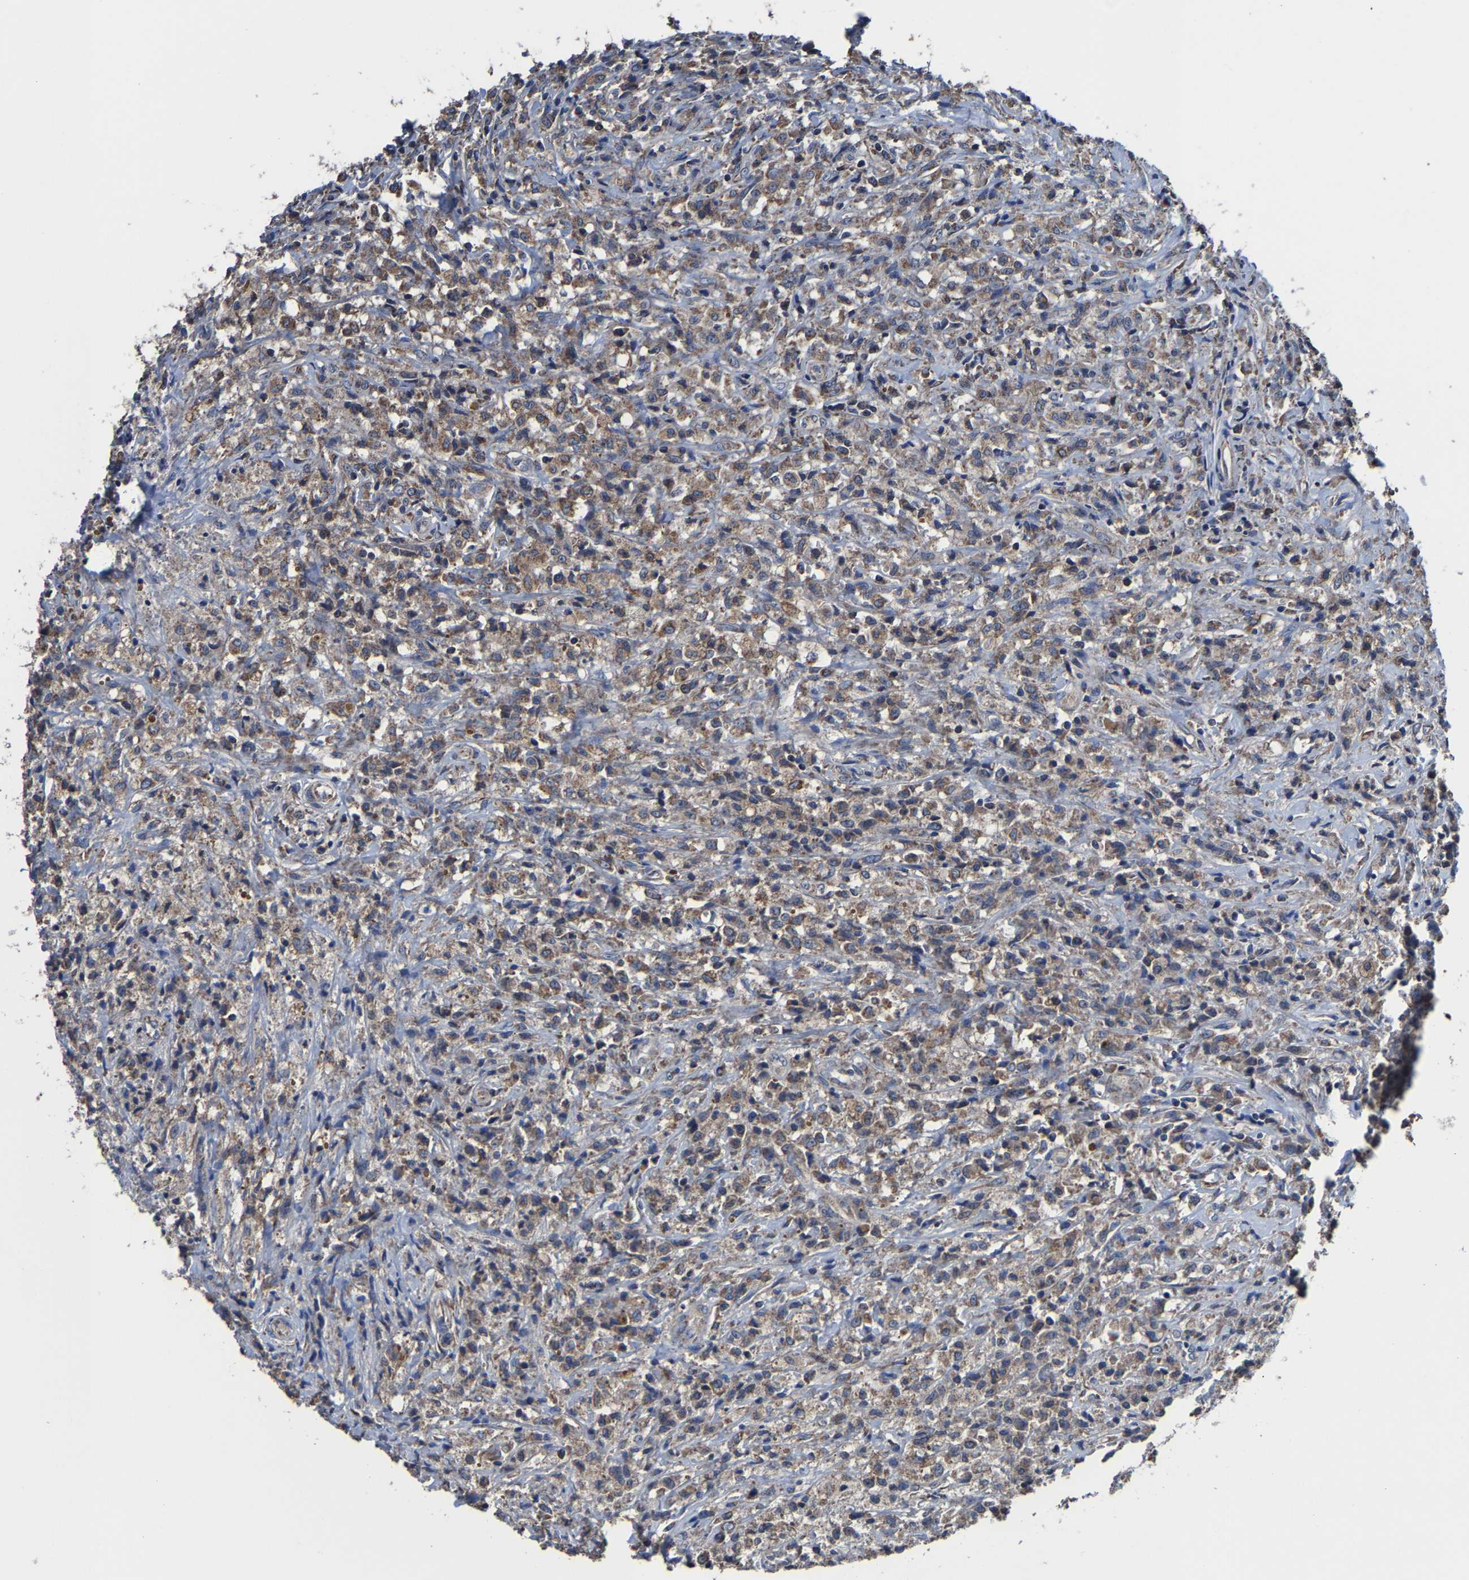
{"staining": {"intensity": "weak", "quantity": ">75%", "location": "cytoplasmic/membranous"}, "tissue": "testis cancer", "cell_type": "Tumor cells", "image_type": "cancer", "snomed": [{"axis": "morphology", "description": "Carcinoma, Embryonal, NOS"}, {"axis": "topography", "description": "Testis"}], "caption": "DAB immunohistochemical staining of testis cancer shows weak cytoplasmic/membranous protein staining in approximately >75% of tumor cells.", "gene": "ZCCHC7", "patient": {"sex": "male", "age": 2}}